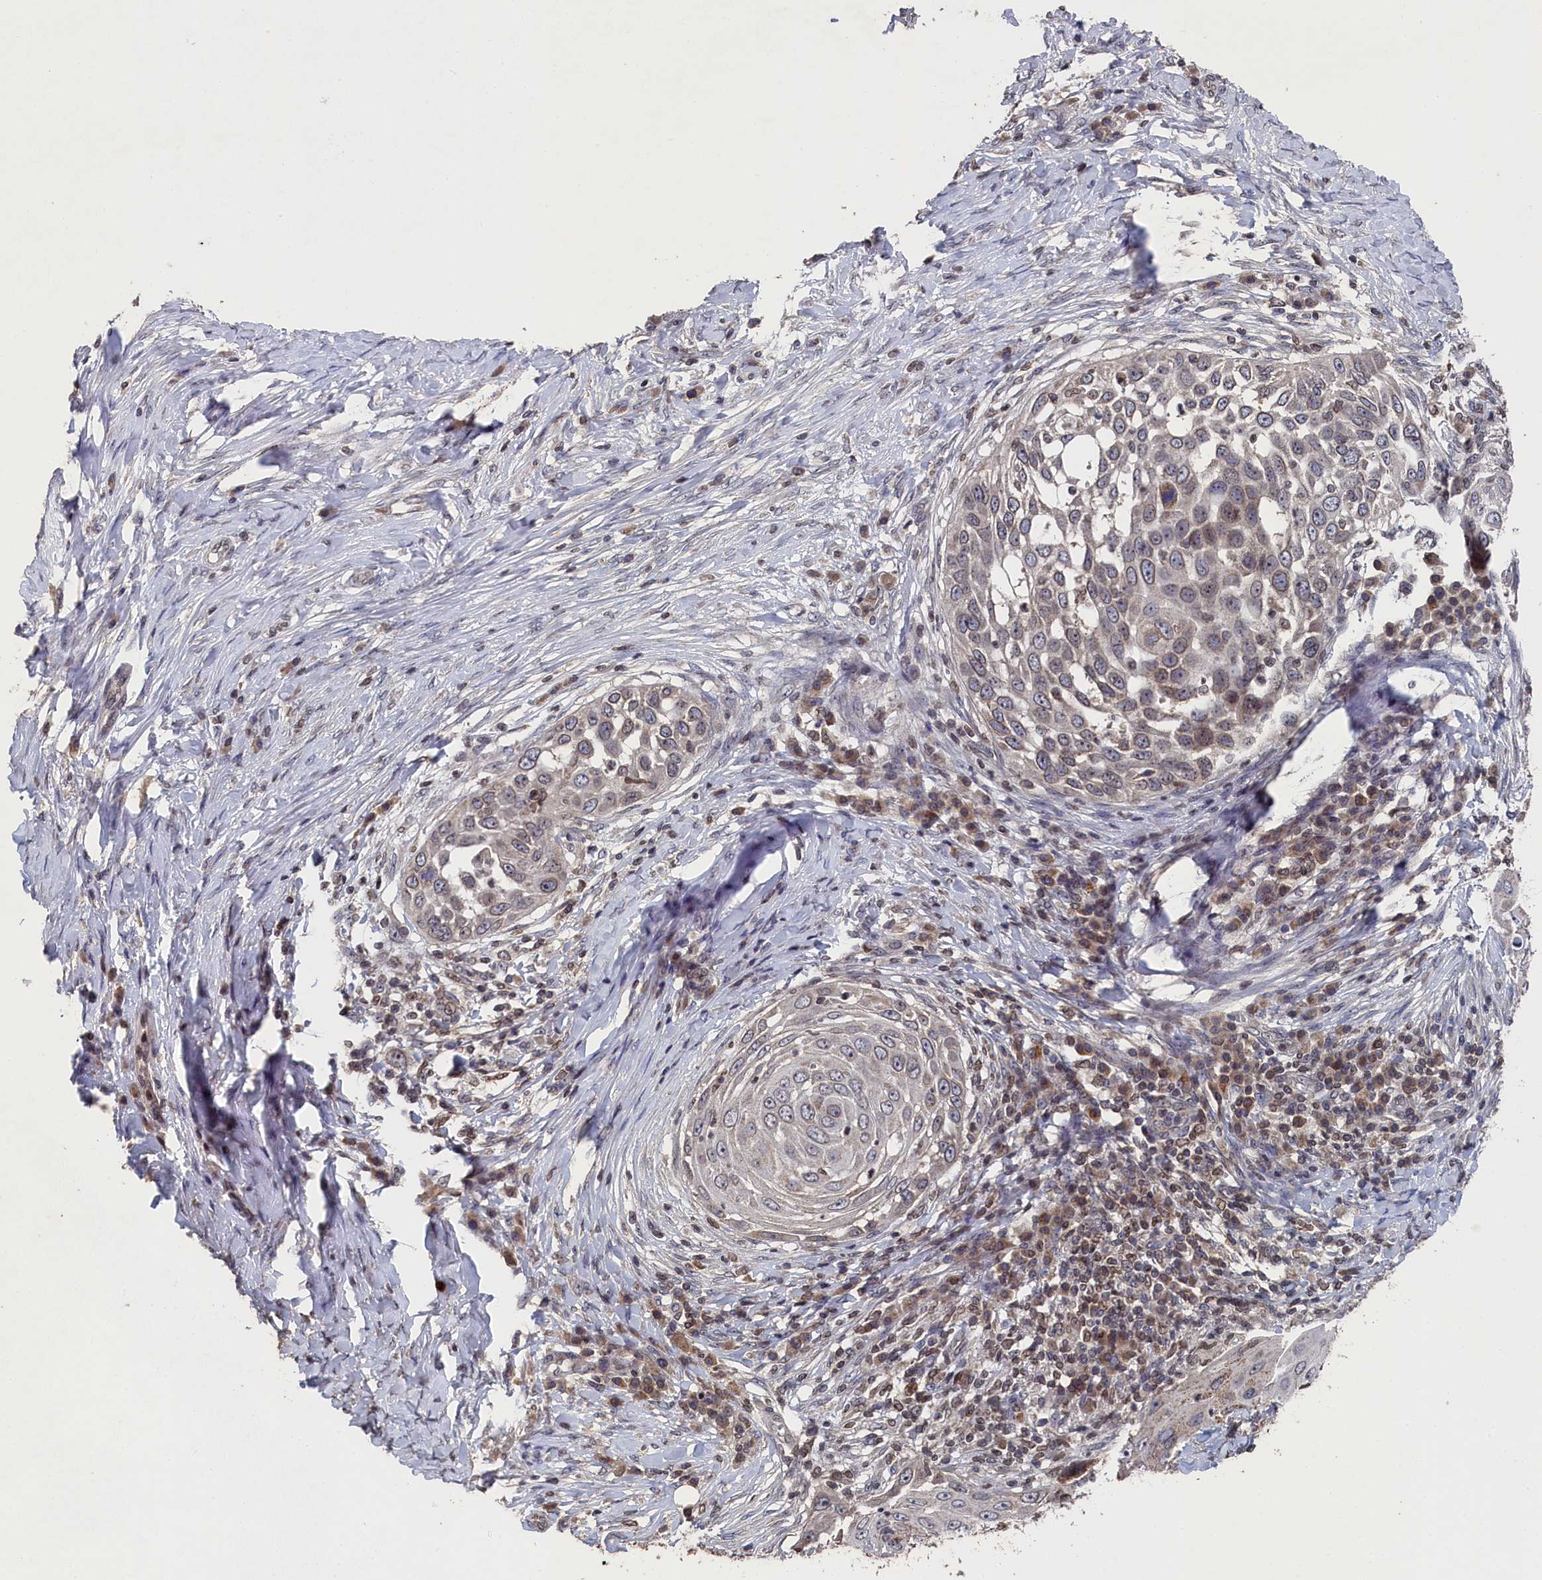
{"staining": {"intensity": "weak", "quantity": "25%-75%", "location": "cytoplasmic/membranous,nuclear"}, "tissue": "skin cancer", "cell_type": "Tumor cells", "image_type": "cancer", "snomed": [{"axis": "morphology", "description": "Squamous cell carcinoma, NOS"}, {"axis": "topography", "description": "Skin"}], "caption": "Immunohistochemistry histopathology image of neoplastic tissue: human skin squamous cell carcinoma stained using IHC shows low levels of weak protein expression localized specifically in the cytoplasmic/membranous and nuclear of tumor cells, appearing as a cytoplasmic/membranous and nuclear brown color.", "gene": "ANKEF1", "patient": {"sex": "female", "age": 44}}